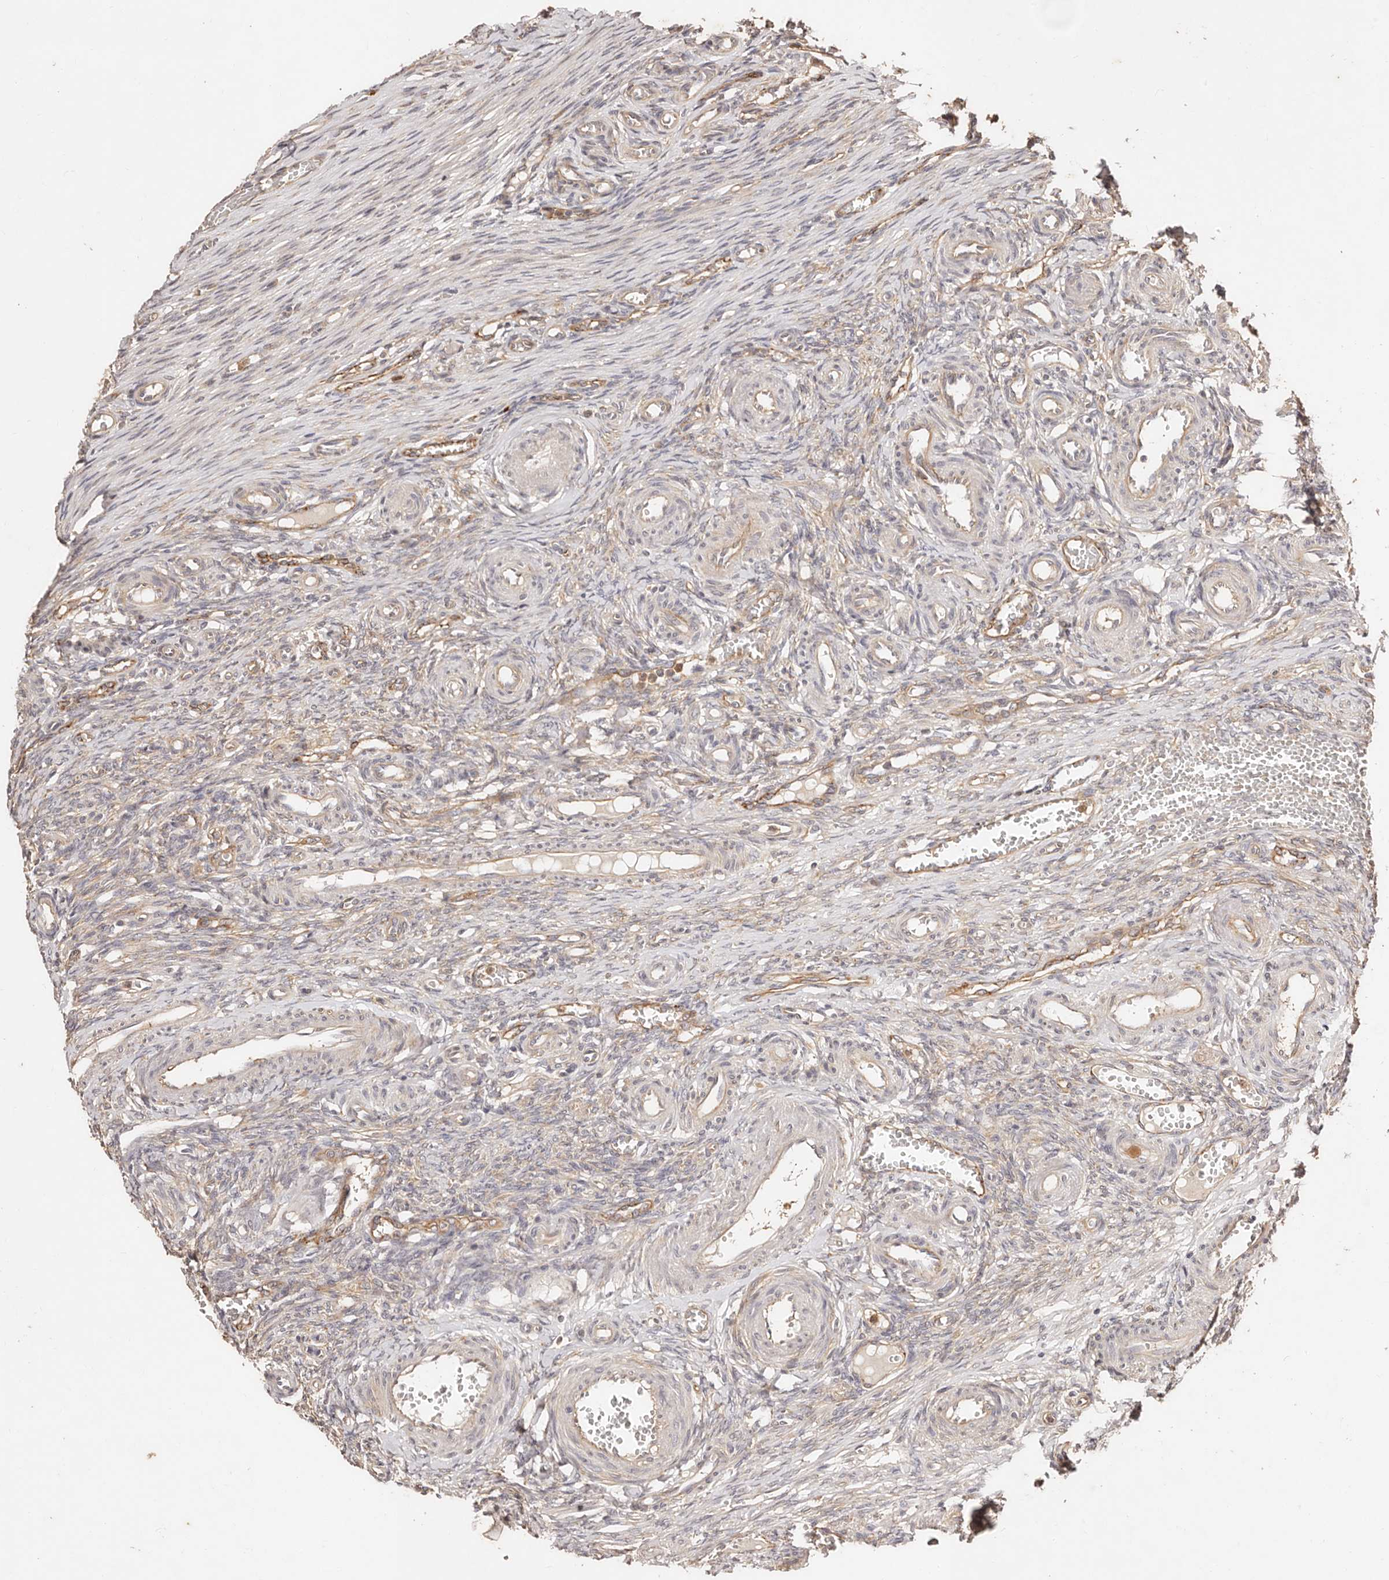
{"staining": {"intensity": "negative", "quantity": "none", "location": "none"}, "tissue": "ovary", "cell_type": "Ovarian stroma cells", "image_type": "normal", "snomed": [{"axis": "morphology", "description": "Adenocarcinoma, NOS"}, {"axis": "topography", "description": "Endometrium"}], "caption": "Immunohistochemistry micrograph of normal ovary: ovary stained with DAB (3,3'-diaminobenzidine) demonstrates no significant protein positivity in ovarian stroma cells.", "gene": "CCL14", "patient": {"sex": "female", "age": 32}}